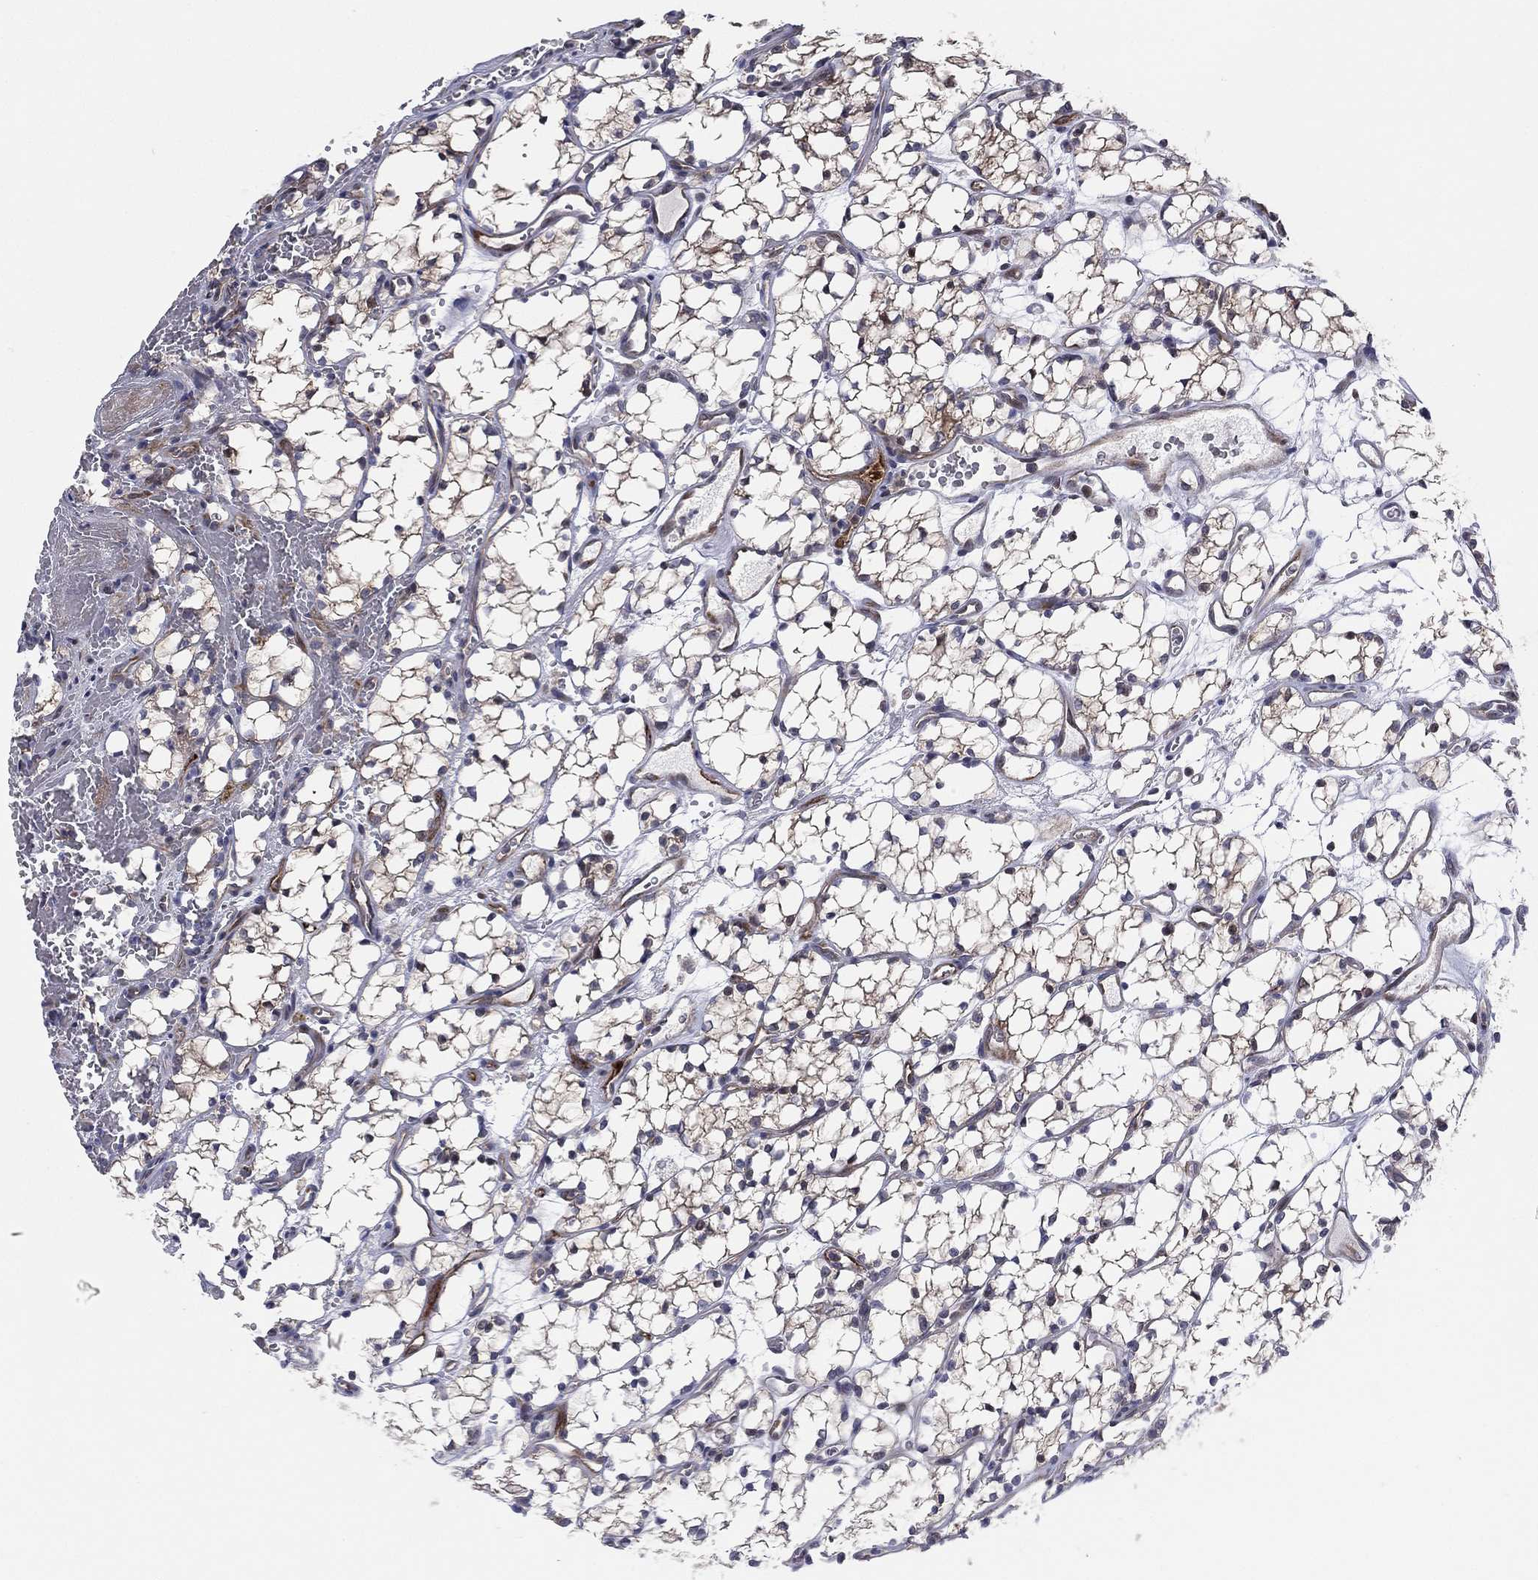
{"staining": {"intensity": "strong", "quantity": "25%-75%", "location": "cytoplasmic/membranous"}, "tissue": "renal cancer", "cell_type": "Tumor cells", "image_type": "cancer", "snomed": [{"axis": "morphology", "description": "Adenocarcinoma, NOS"}, {"axis": "topography", "description": "Kidney"}], "caption": "A brown stain shows strong cytoplasmic/membranous positivity of a protein in renal adenocarcinoma tumor cells.", "gene": "UTP14A", "patient": {"sex": "female", "age": 69}}